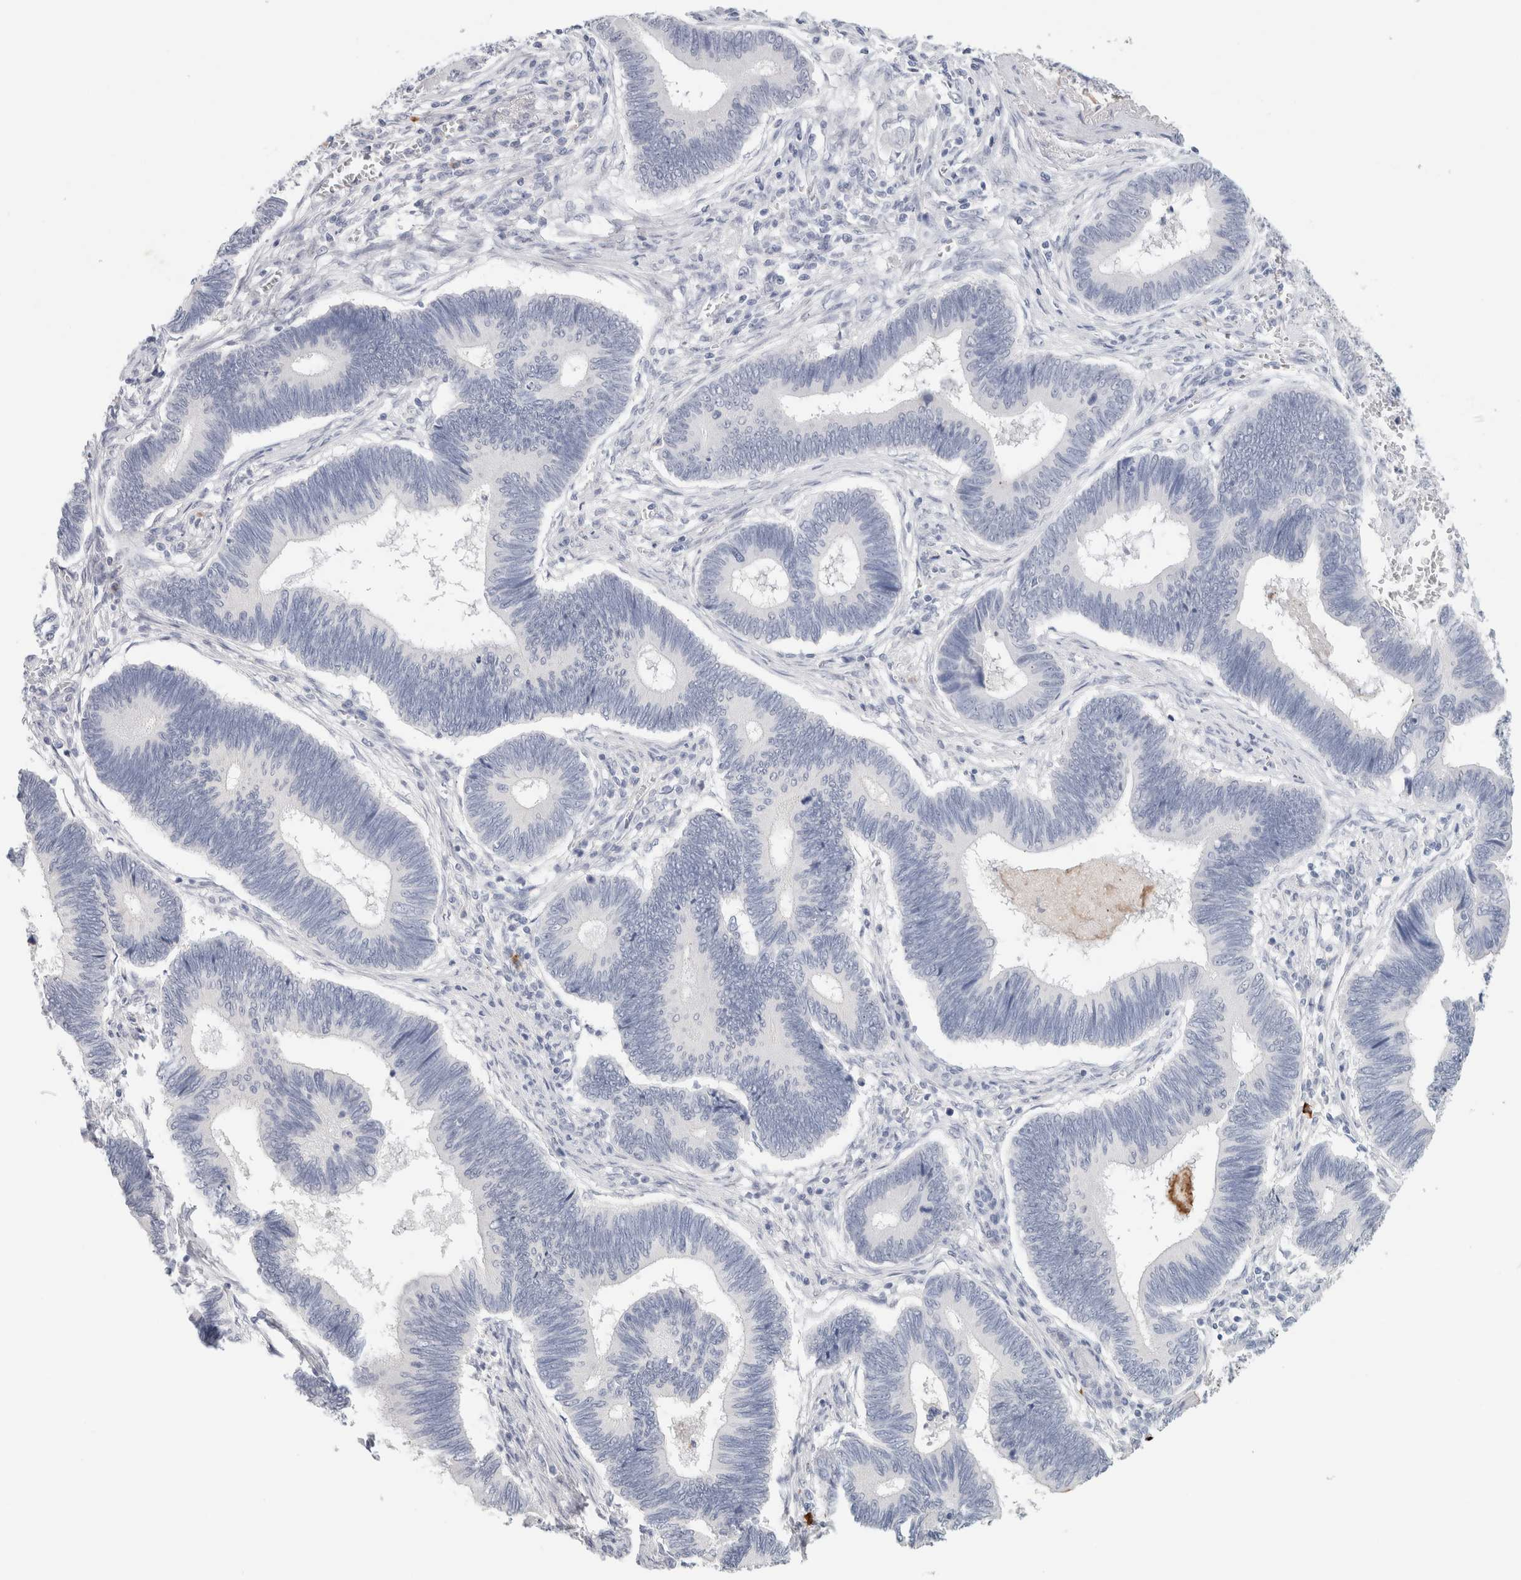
{"staining": {"intensity": "negative", "quantity": "none", "location": "none"}, "tissue": "pancreatic cancer", "cell_type": "Tumor cells", "image_type": "cancer", "snomed": [{"axis": "morphology", "description": "Adenocarcinoma, NOS"}, {"axis": "topography", "description": "Pancreas"}], "caption": "This is an IHC image of pancreatic cancer. There is no staining in tumor cells.", "gene": "IL6", "patient": {"sex": "female", "age": 70}}